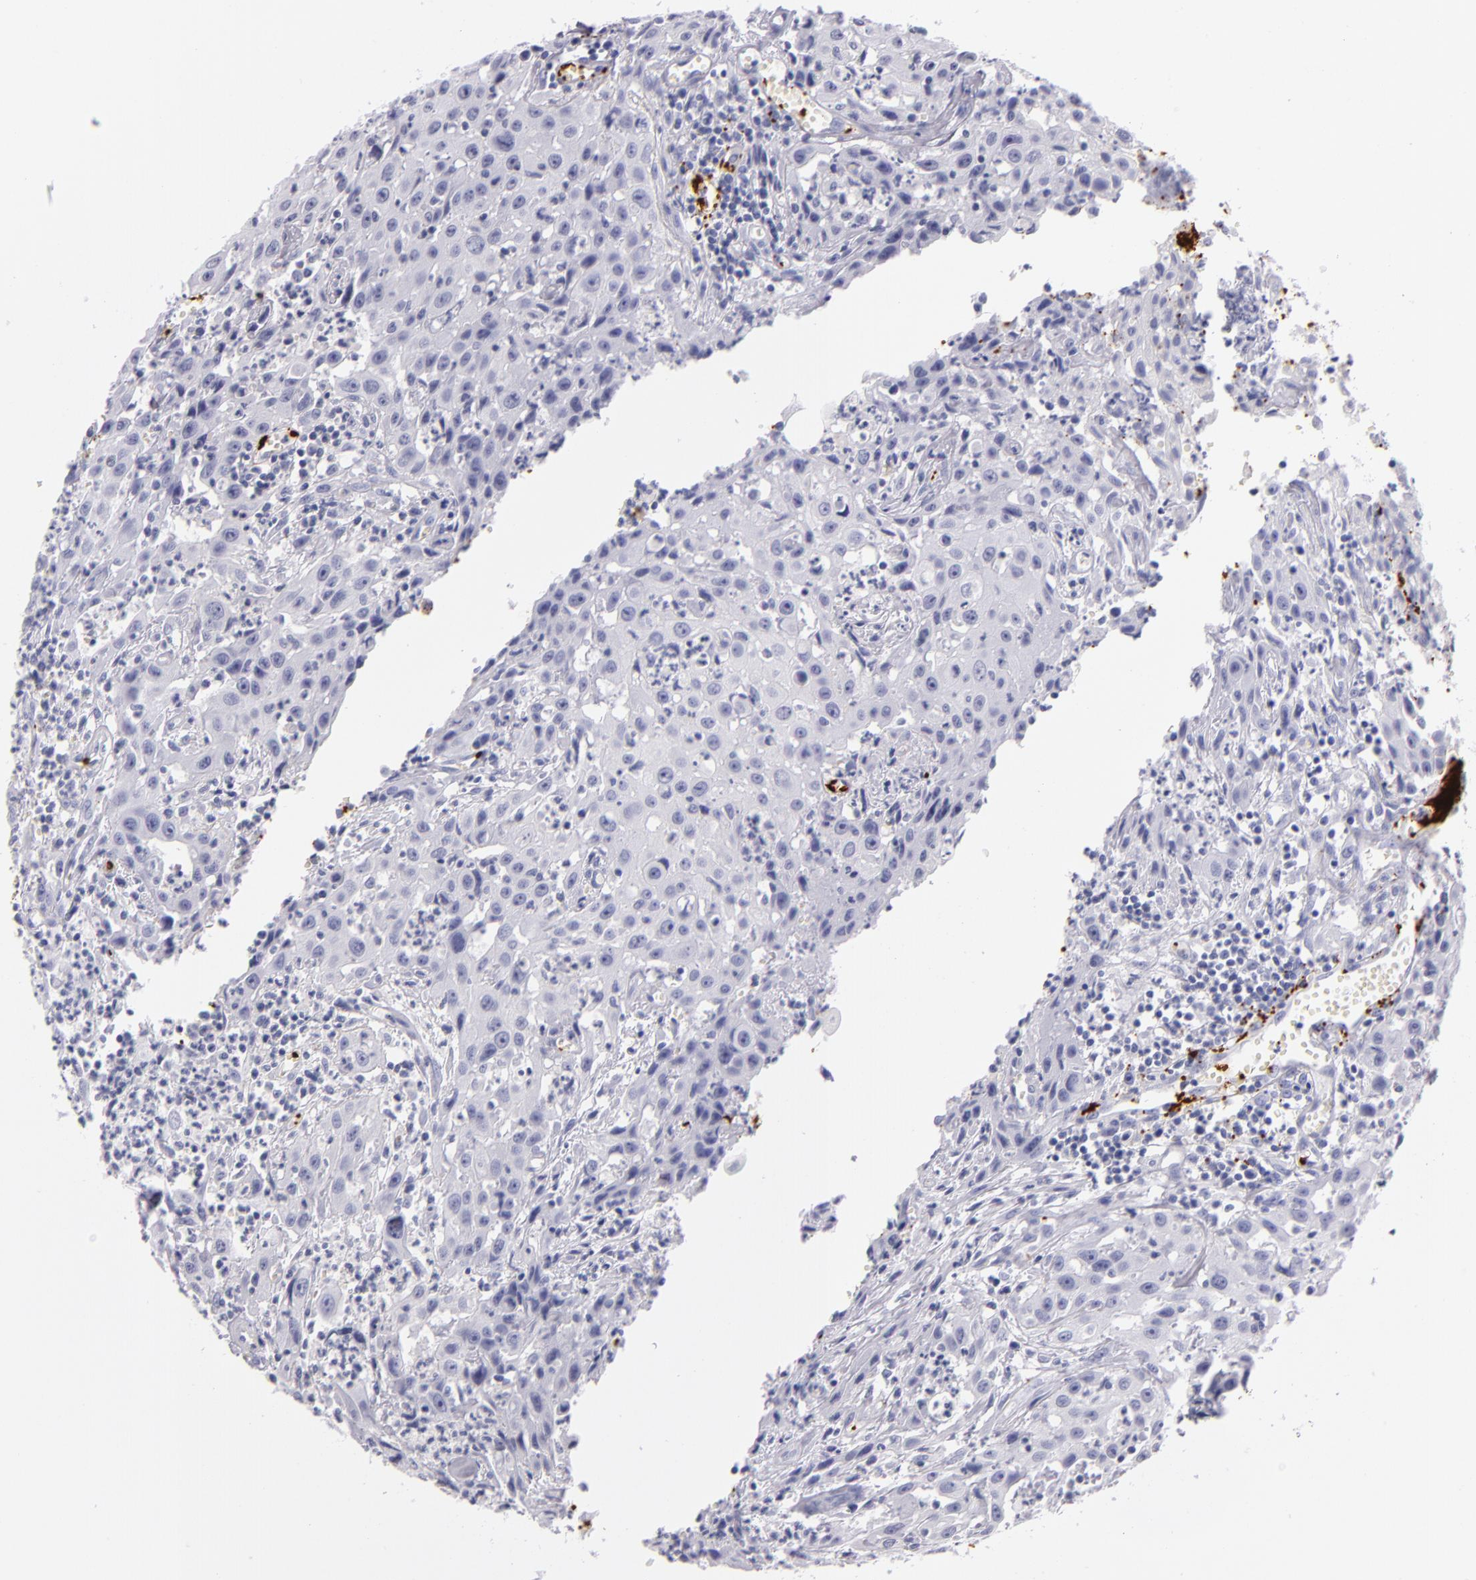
{"staining": {"intensity": "negative", "quantity": "none", "location": "none"}, "tissue": "urothelial cancer", "cell_type": "Tumor cells", "image_type": "cancer", "snomed": [{"axis": "morphology", "description": "Urothelial carcinoma, High grade"}, {"axis": "topography", "description": "Urinary bladder"}], "caption": "The image exhibits no significant positivity in tumor cells of high-grade urothelial carcinoma. (Brightfield microscopy of DAB immunohistochemistry at high magnification).", "gene": "GP1BA", "patient": {"sex": "male", "age": 66}}